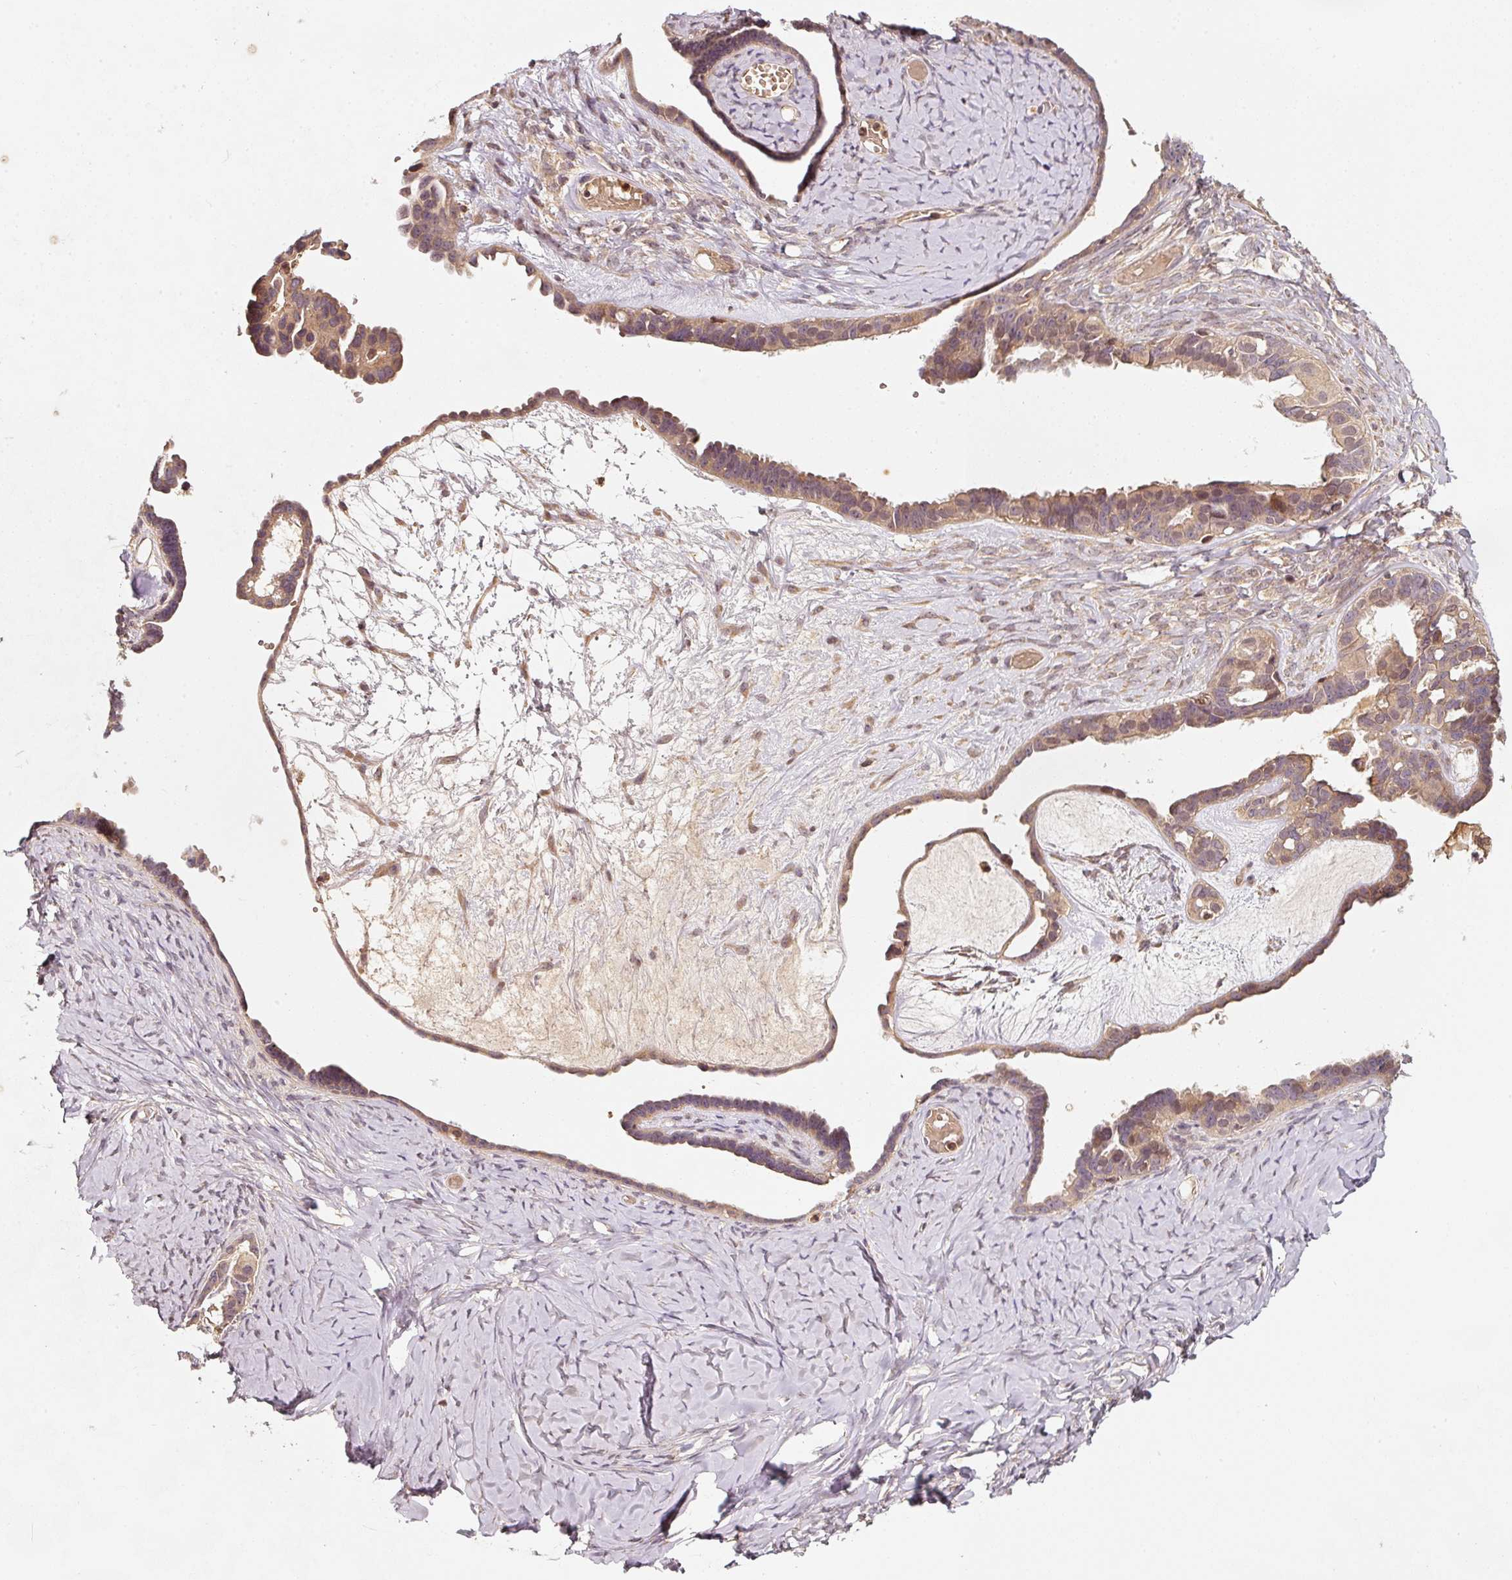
{"staining": {"intensity": "moderate", "quantity": "25%-75%", "location": "cytoplasmic/membranous"}, "tissue": "ovarian cancer", "cell_type": "Tumor cells", "image_type": "cancer", "snomed": [{"axis": "morphology", "description": "Cystadenocarcinoma, serous, NOS"}, {"axis": "topography", "description": "Ovary"}], "caption": "The micrograph displays a brown stain indicating the presence of a protein in the cytoplasmic/membranous of tumor cells in serous cystadenocarcinoma (ovarian). Using DAB (3,3'-diaminobenzidine) (brown) and hematoxylin (blue) stains, captured at high magnification using brightfield microscopy.", "gene": "RRAS2", "patient": {"sex": "female", "age": 69}}